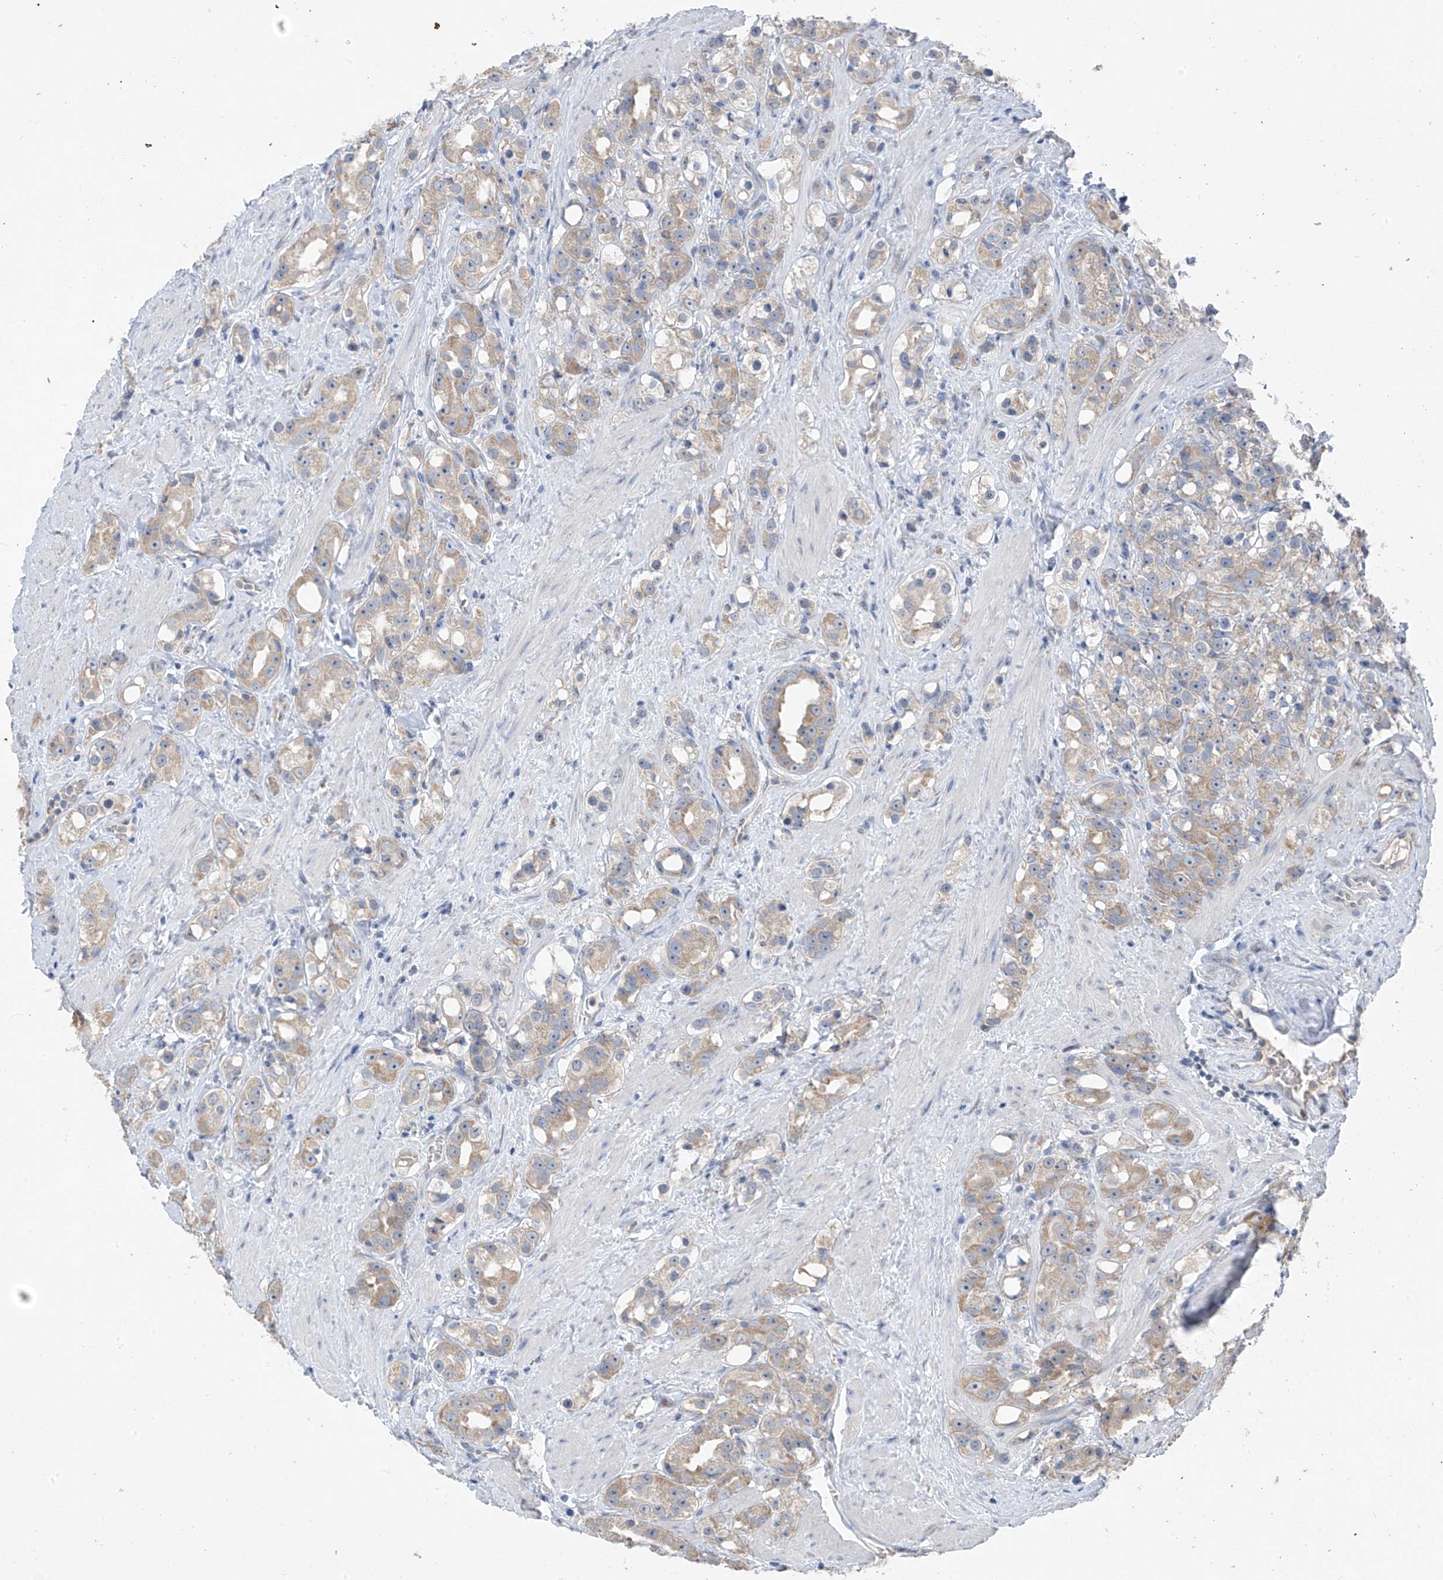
{"staining": {"intensity": "moderate", "quantity": "25%-75%", "location": "cytoplasmic/membranous"}, "tissue": "prostate cancer", "cell_type": "Tumor cells", "image_type": "cancer", "snomed": [{"axis": "morphology", "description": "Adenocarcinoma, NOS"}, {"axis": "topography", "description": "Prostate"}], "caption": "The image reveals immunohistochemical staining of prostate cancer. There is moderate cytoplasmic/membranous staining is seen in about 25%-75% of tumor cells.", "gene": "RPL4", "patient": {"sex": "male", "age": 79}}